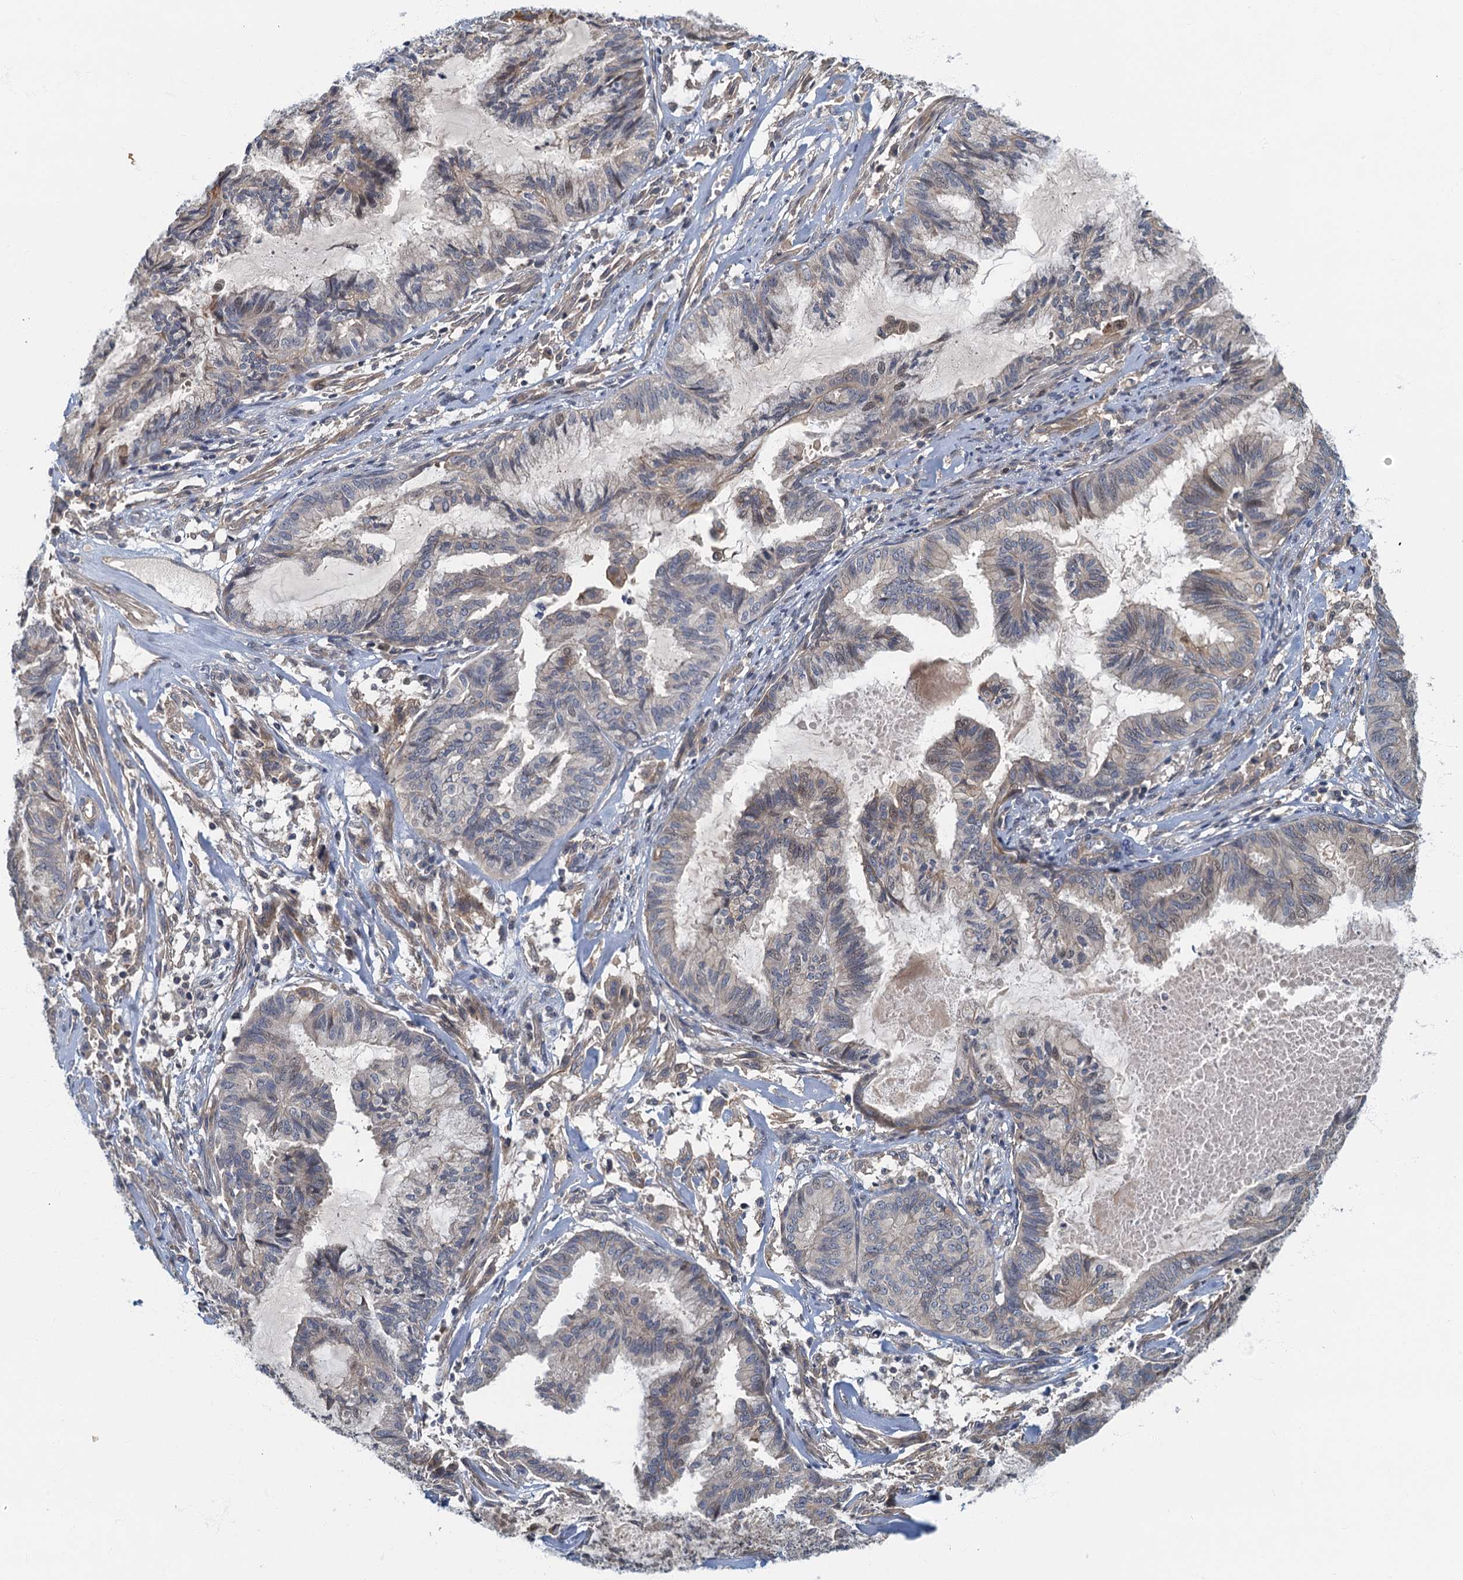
{"staining": {"intensity": "negative", "quantity": "none", "location": "none"}, "tissue": "endometrial cancer", "cell_type": "Tumor cells", "image_type": "cancer", "snomed": [{"axis": "morphology", "description": "Adenocarcinoma, NOS"}, {"axis": "topography", "description": "Endometrium"}], "caption": "The immunohistochemistry photomicrograph has no significant staining in tumor cells of adenocarcinoma (endometrial) tissue.", "gene": "CKAP2L", "patient": {"sex": "female", "age": 86}}